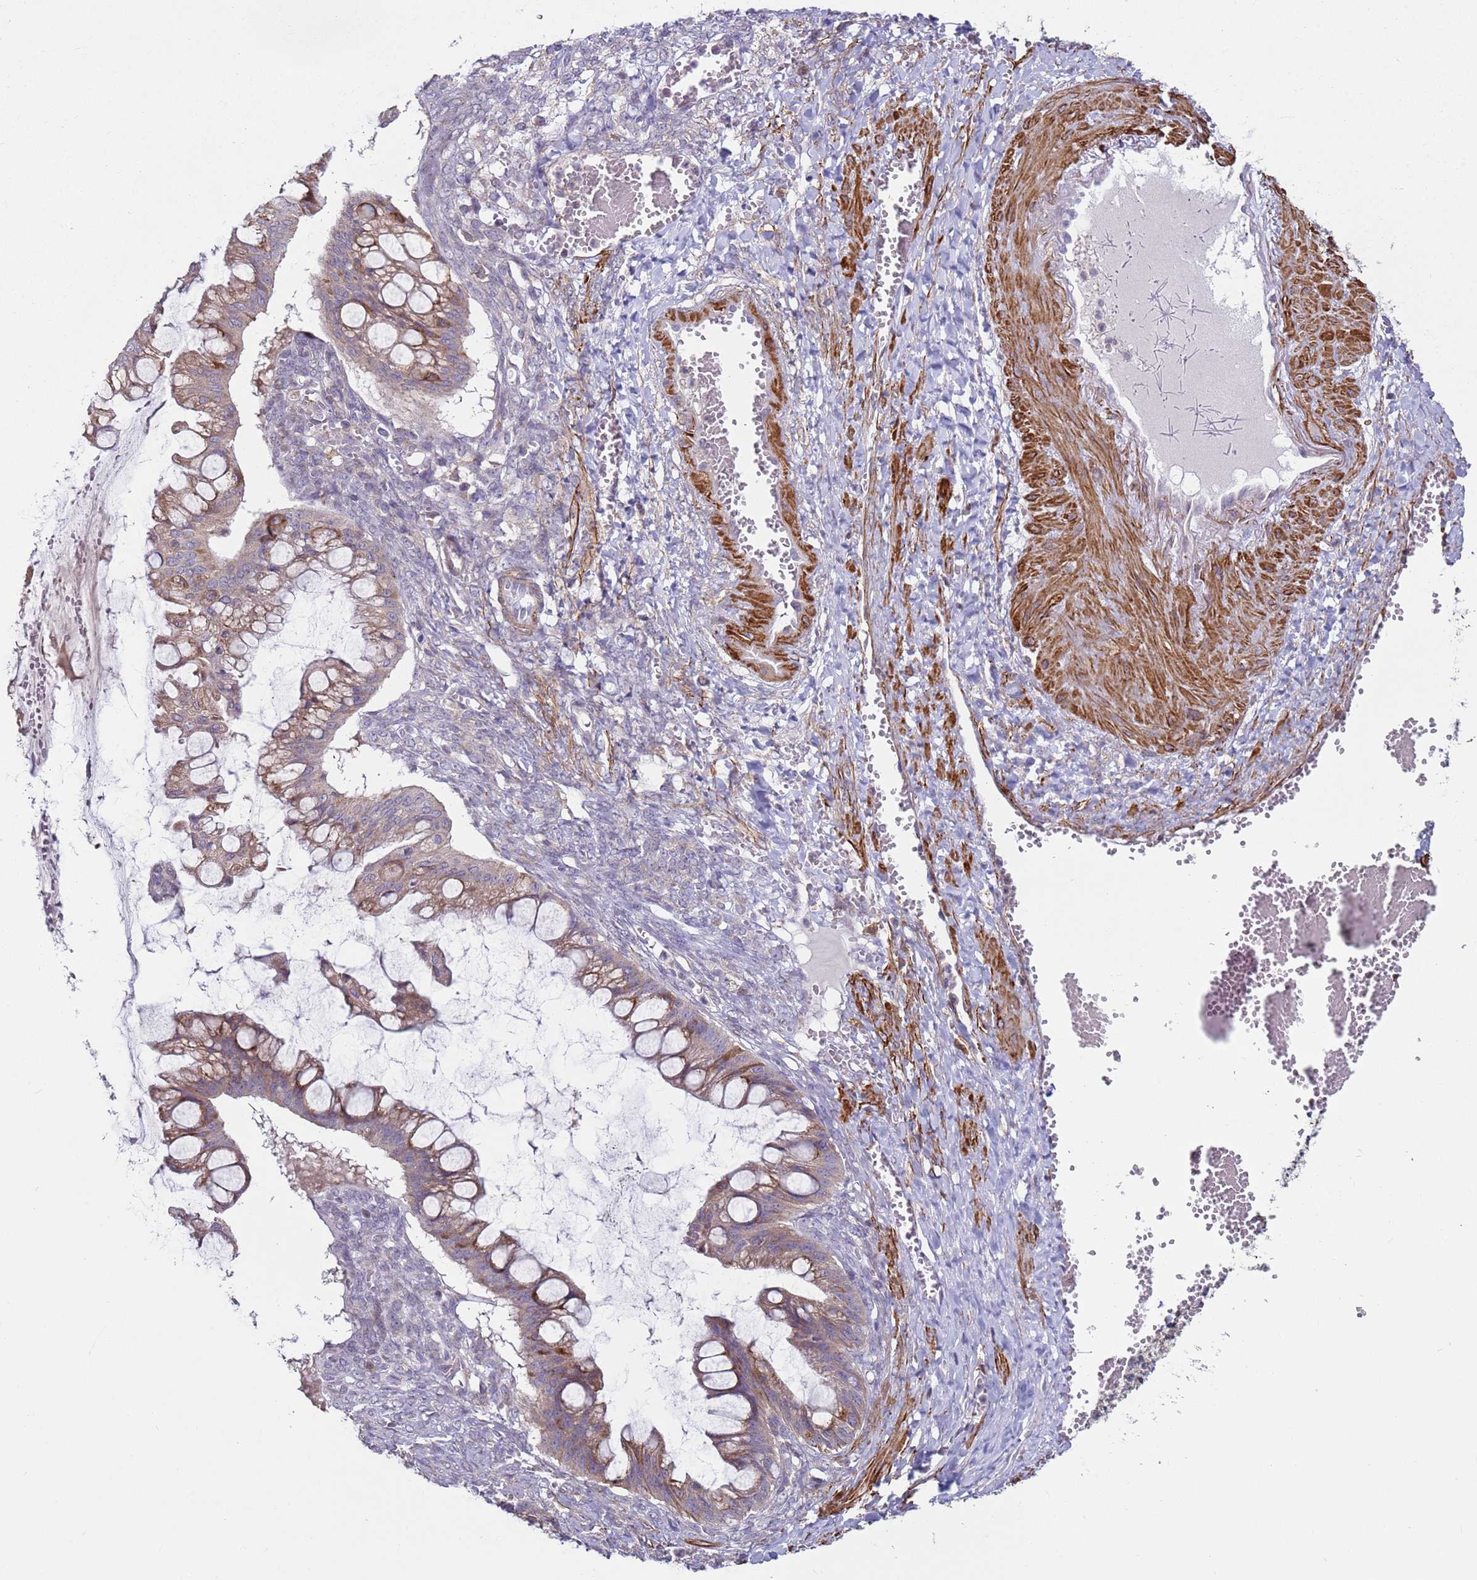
{"staining": {"intensity": "weak", "quantity": ">75%", "location": "cytoplasmic/membranous"}, "tissue": "ovarian cancer", "cell_type": "Tumor cells", "image_type": "cancer", "snomed": [{"axis": "morphology", "description": "Cystadenocarcinoma, mucinous, NOS"}, {"axis": "topography", "description": "Ovary"}], "caption": "Ovarian cancer stained for a protein (brown) shows weak cytoplasmic/membranous positive expression in approximately >75% of tumor cells.", "gene": "SNAPC4", "patient": {"sex": "female", "age": 73}}